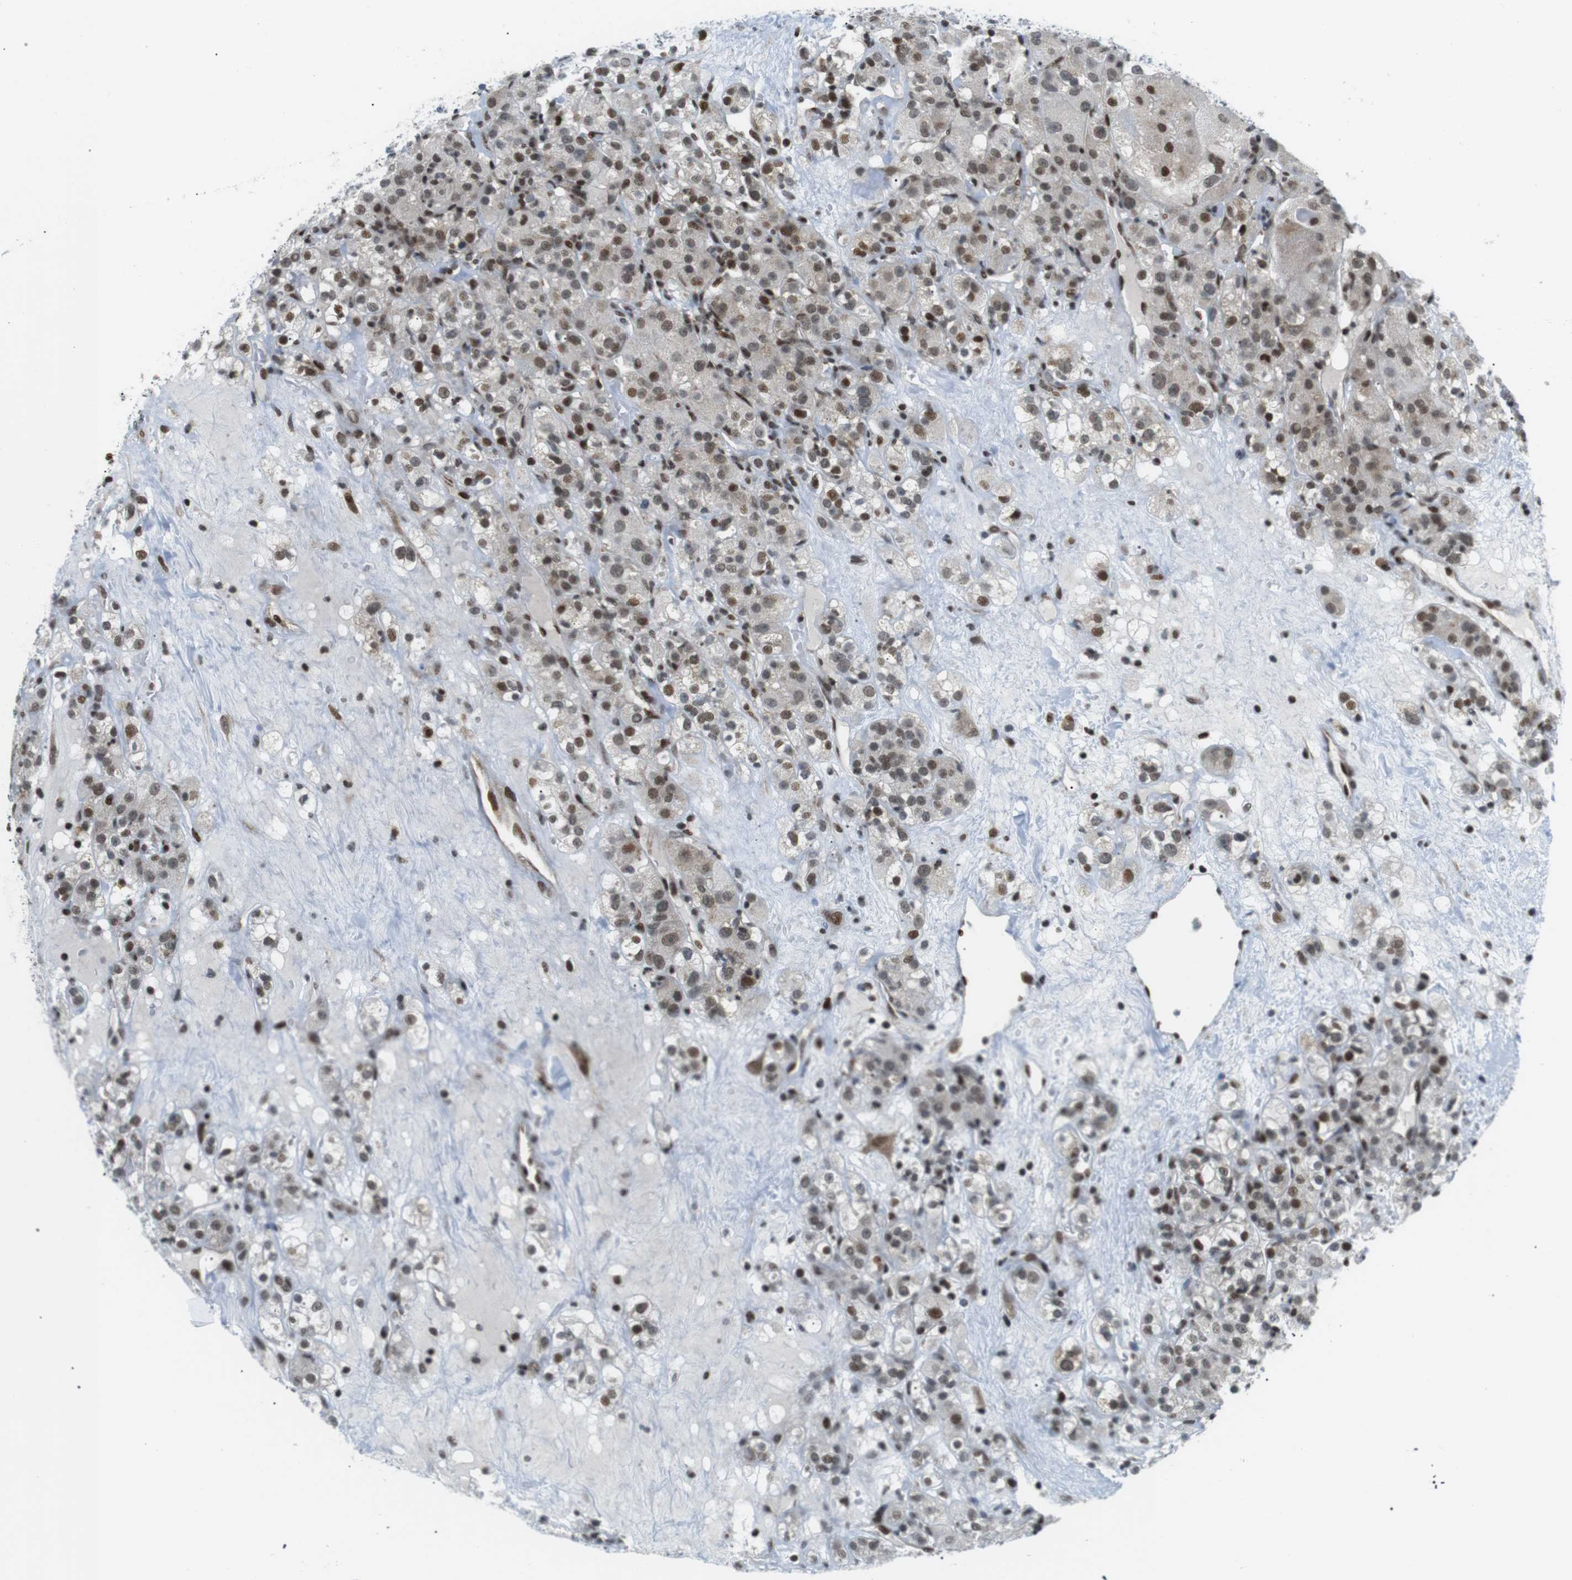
{"staining": {"intensity": "moderate", "quantity": "25%-75%", "location": "nuclear"}, "tissue": "renal cancer", "cell_type": "Tumor cells", "image_type": "cancer", "snomed": [{"axis": "morphology", "description": "Normal tissue, NOS"}, {"axis": "morphology", "description": "Adenocarcinoma, NOS"}, {"axis": "topography", "description": "Kidney"}], "caption": "Adenocarcinoma (renal) stained with DAB immunohistochemistry (IHC) reveals medium levels of moderate nuclear staining in approximately 25%-75% of tumor cells.", "gene": "CDC27", "patient": {"sex": "male", "age": 61}}